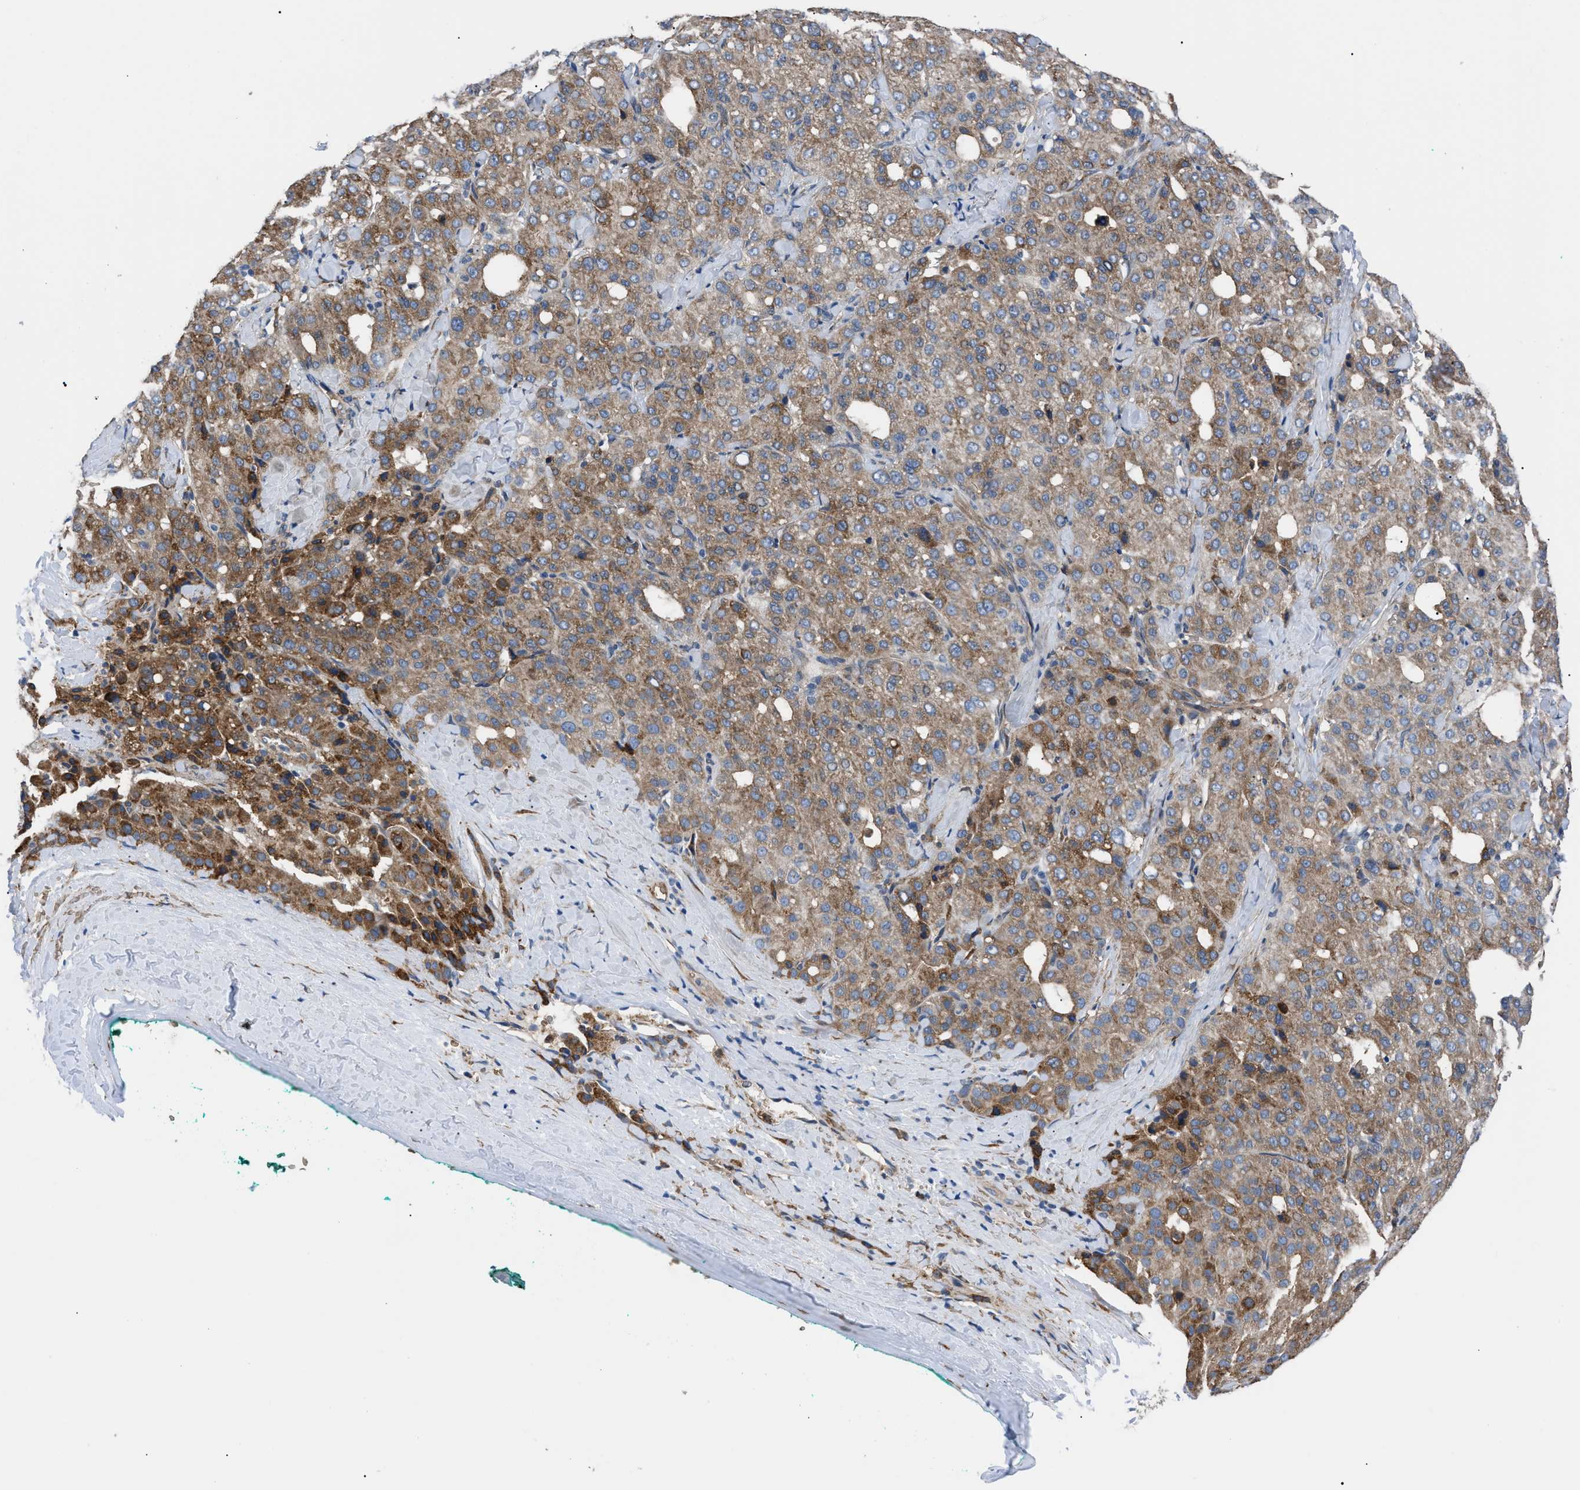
{"staining": {"intensity": "moderate", "quantity": ">75%", "location": "cytoplasmic/membranous"}, "tissue": "liver cancer", "cell_type": "Tumor cells", "image_type": "cancer", "snomed": [{"axis": "morphology", "description": "Carcinoma, Hepatocellular, NOS"}, {"axis": "topography", "description": "Liver"}], "caption": "IHC staining of liver hepatocellular carcinoma, which exhibits medium levels of moderate cytoplasmic/membranous expression in approximately >75% of tumor cells indicating moderate cytoplasmic/membranous protein staining. The staining was performed using DAB (3,3'-diaminobenzidine) (brown) for protein detection and nuclei were counterstained in hematoxylin (blue).", "gene": "MYO10", "patient": {"sex": "male", "age": 65}}